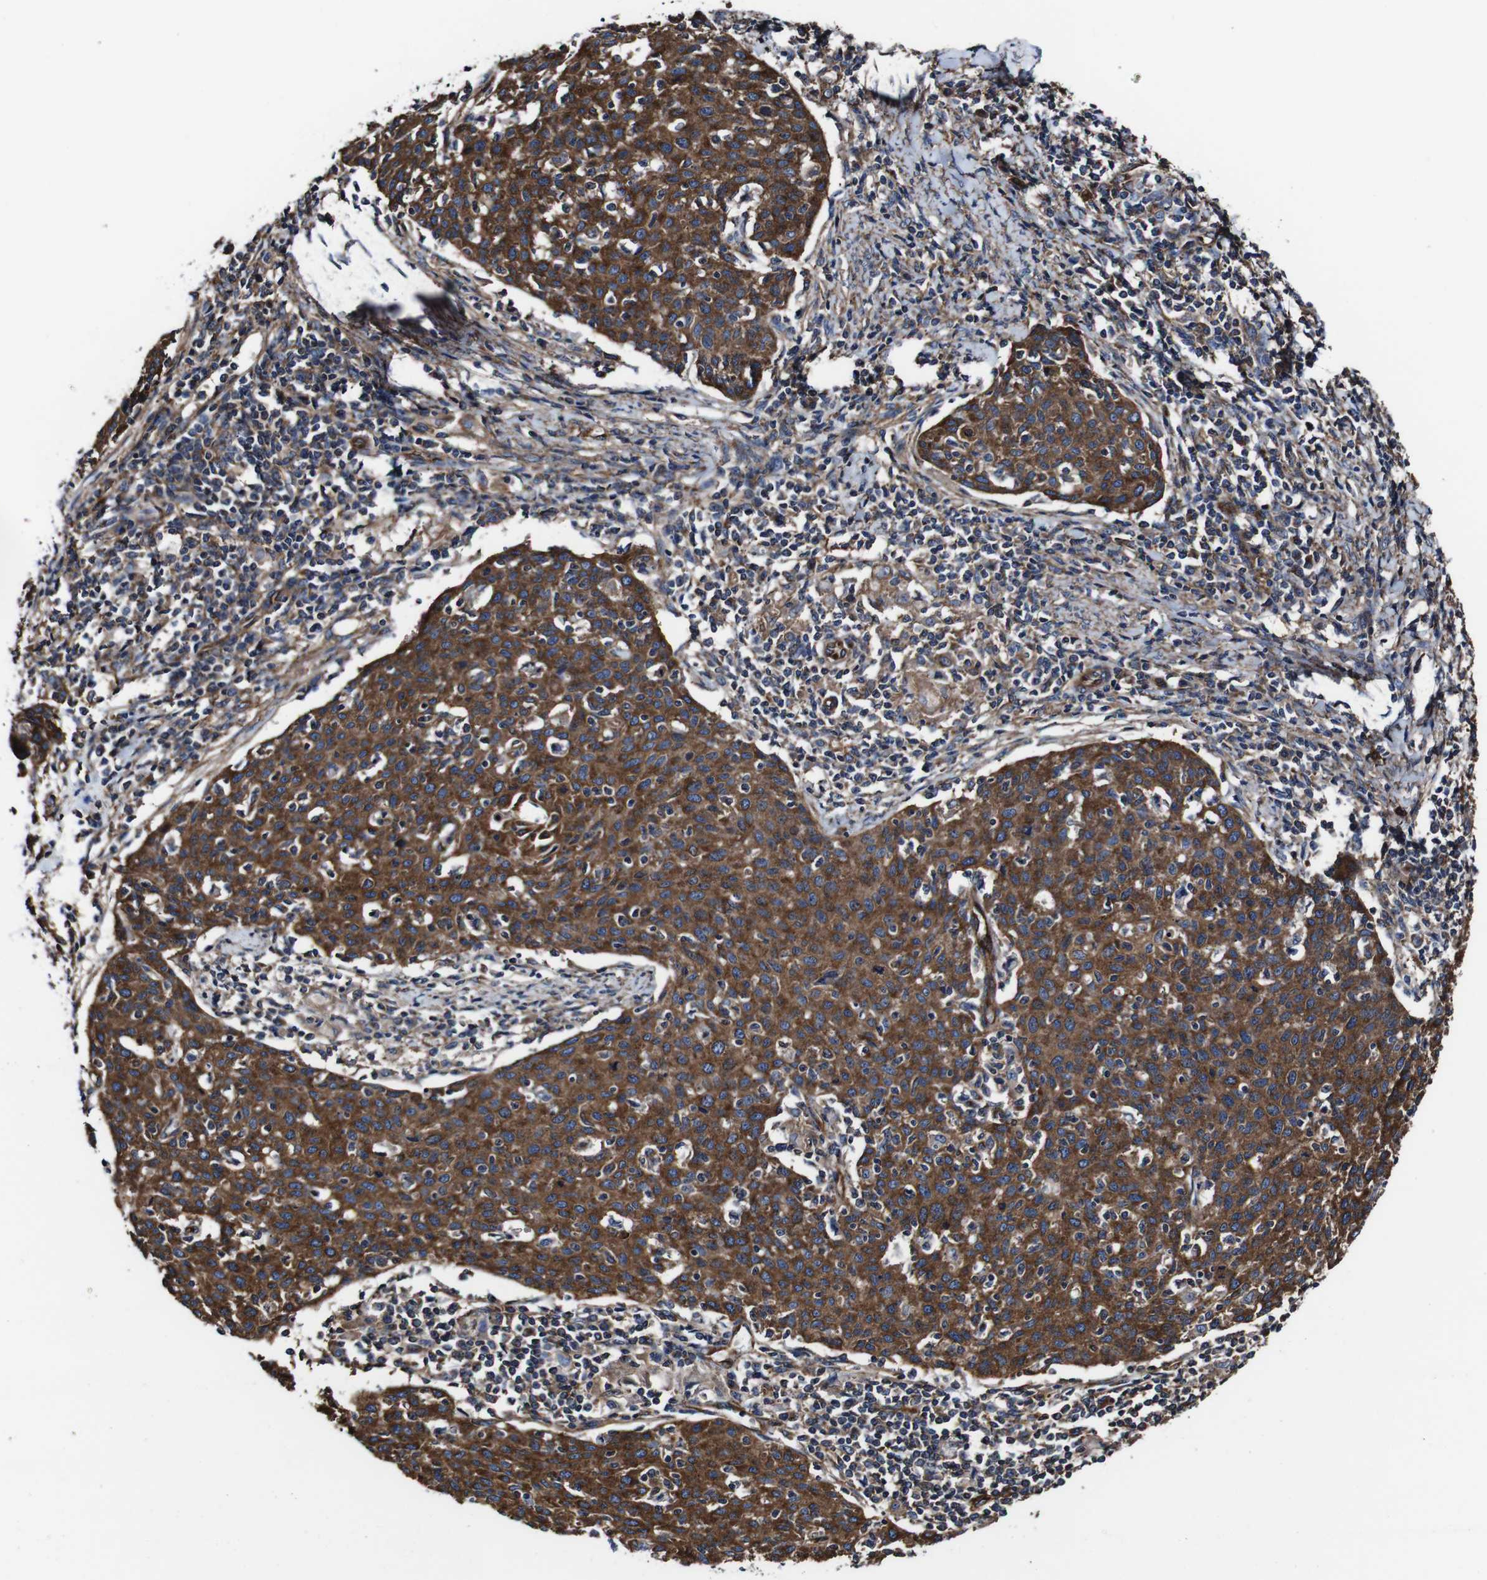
{"staining": {"intensity": "strong", "quantity": ">75%", "location": "cytoplasmic/membranous"}, "tissue": "cervical cancer", "cell_type": "Tumor cells", "image_type": "cancer", "snomed": [{"axis": "morphology", "description": "Squamous cell carcinoma, NOS"}, {"axis": "topography", "description": "Cervix"}], "caption": "The histopathology image demonstrates immunohistochemical staining of cervical squamous cell carcinoma. There is strong cytoplasmic/membranous staining is identified in approximately >75% of tumor cells. The staining is performed using DAB brown chromogen to label protein expression. The nuclei are counter-stained blue using hematoxylin.", "gene": "CSF1R", "patient": {"sex": "female", "age": 38}}